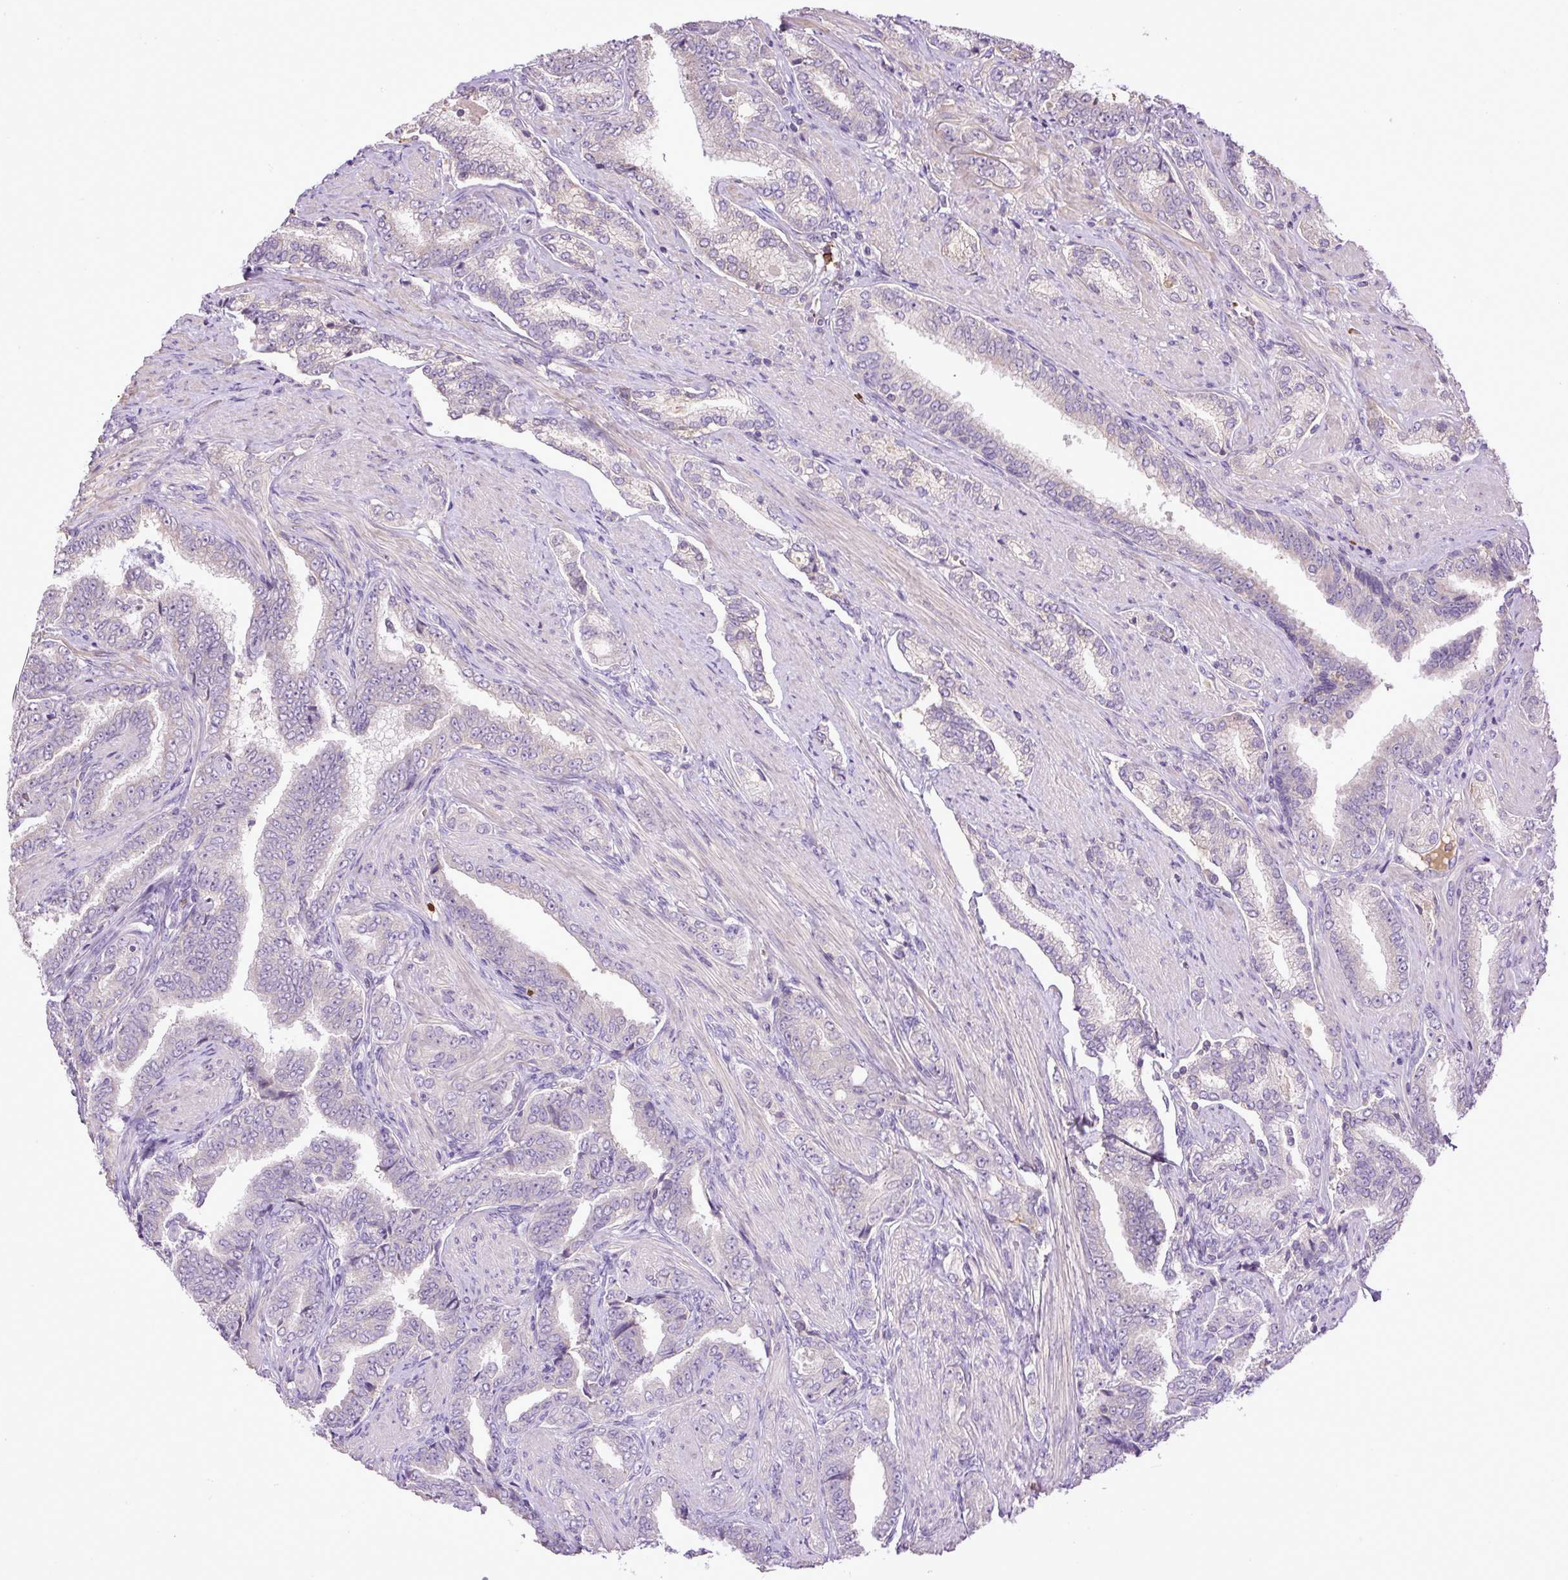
{"staining": {"intensity": "negative", "quantity": "none", "location": "none"}, "tissue": "prostate cancer", "cell_type": "Tumor cells", "image_type": "cancer", "snomed": [{"axis": "morphology", "description": "Adenocarcinoma, High grade"}, {"axis": "topography", "description": "Prostate"}], "caption": "High power microscopy image of an IHC histopathology image of high-grade adenocarcinoma (prostate), revealing no significant positivity in tumor cells.", "gene": "CXCL13", "patient": {"sex": "male", "age": 72}}